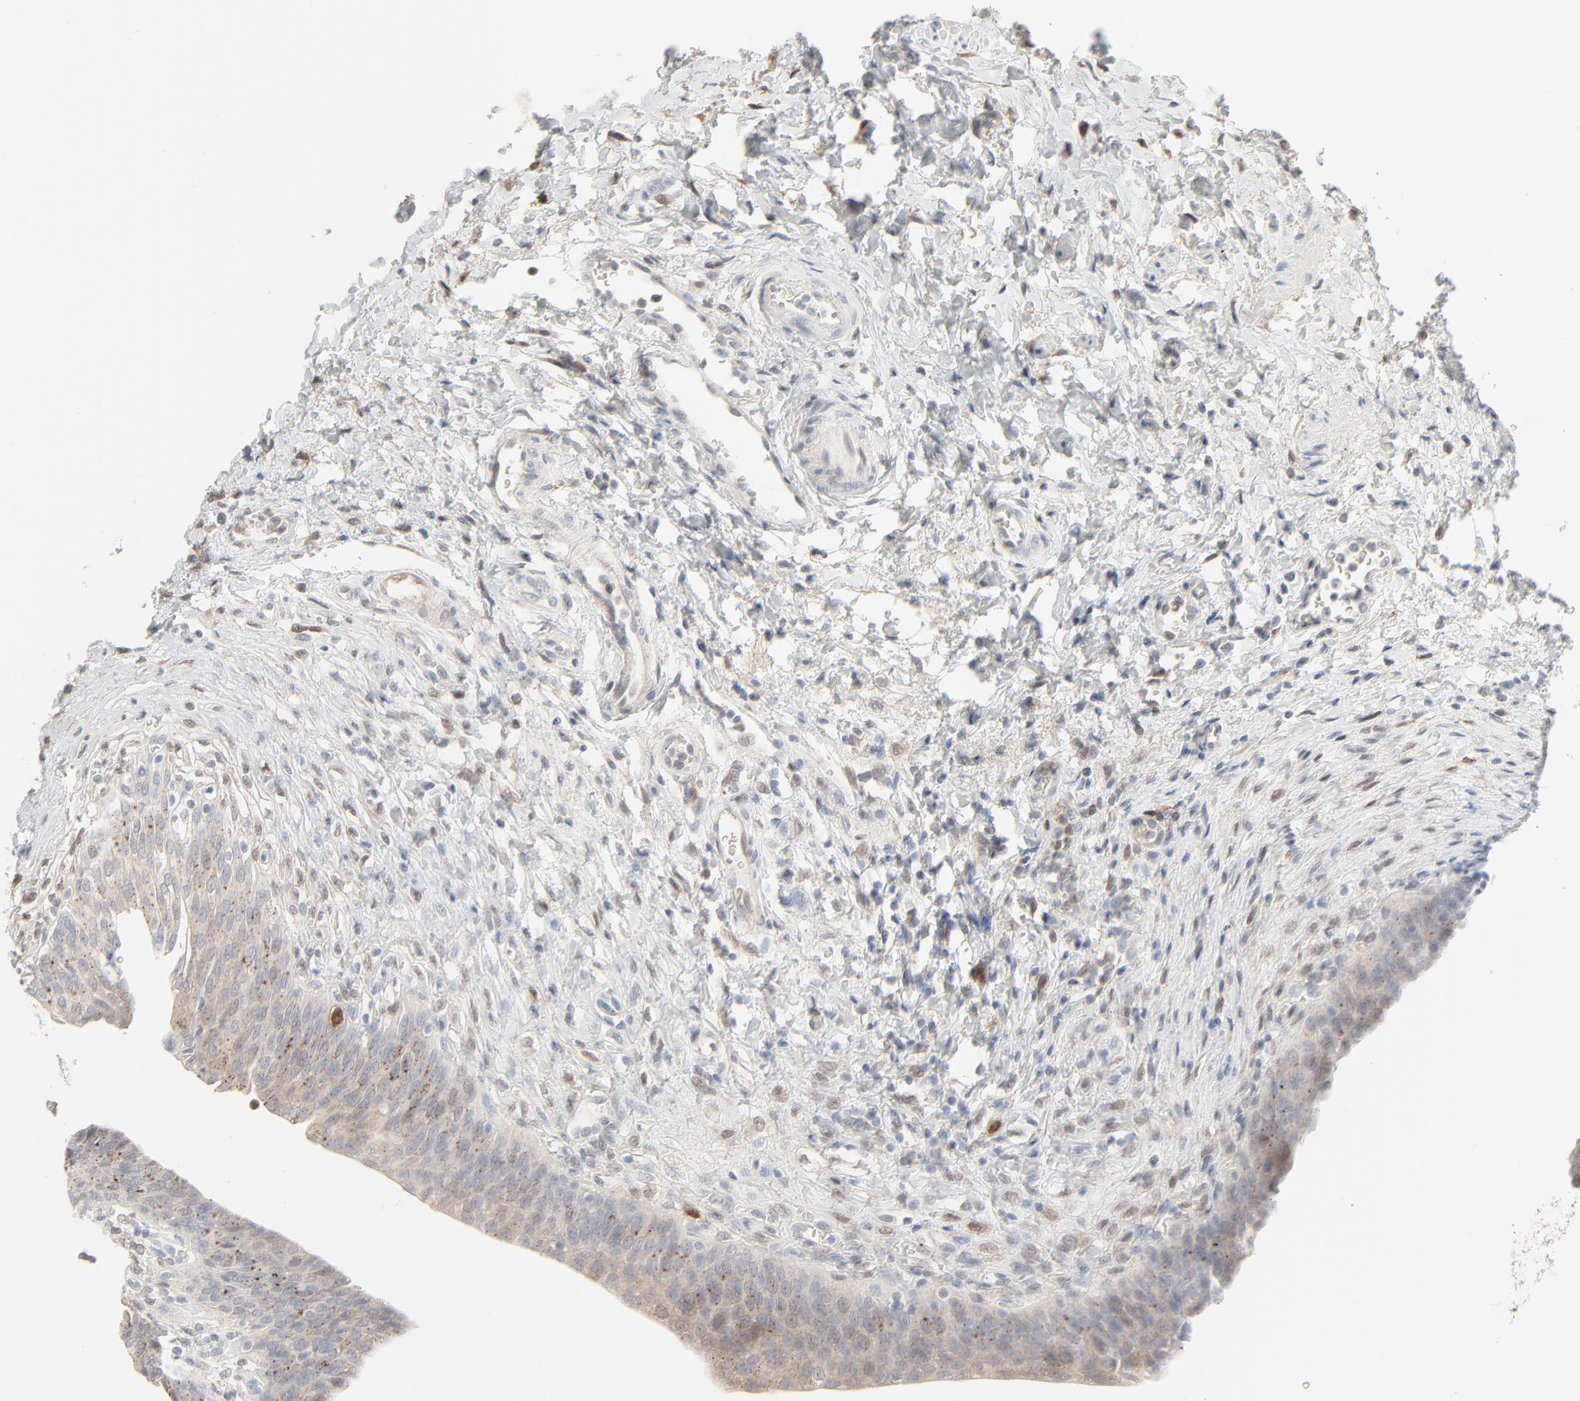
{"staining": {"intensity": "weak", "quantity": "<25%", "location": "cytoplasmic/membranous"}, "tissue": "urinary bladder", "cell_type": "Urothelial cells", "image_type": "normal", "snomed": [{"axis": "morphology", "description": "Normal tissue, NOS"}, {"axis": "morphology", "description": "Dysplasia, NOS"}, {"axis": "topography", "description": "Urinary bladder"}], "caption": "DAB (3,3'-diaminobenzidine) immunohistochemical staining of benign urinary bladder shows no significant staining in urothelial cells.", "gene": "LGALS2", "patient": {"sex": "male", "age": 35}}